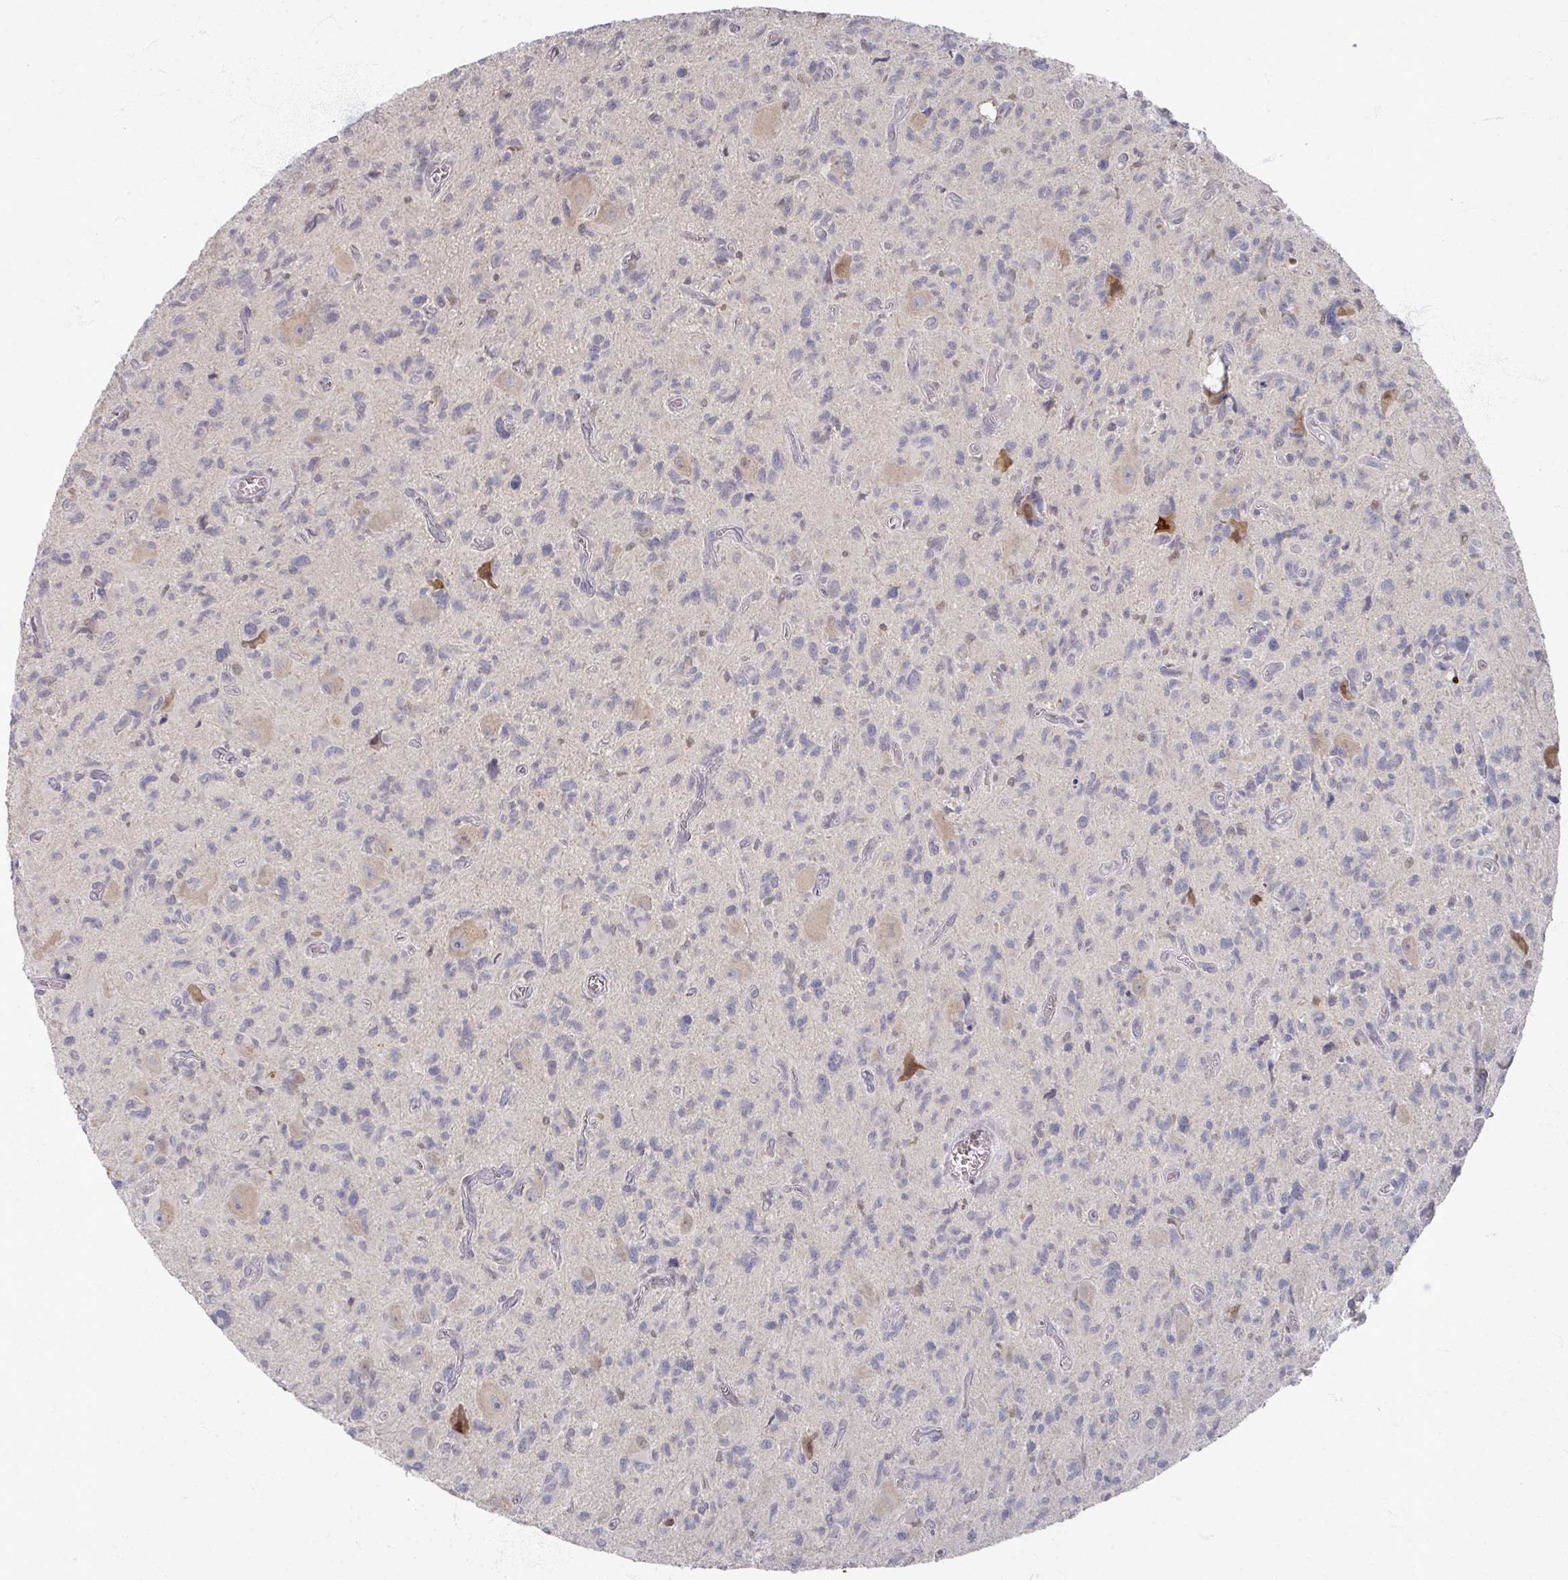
{"staining": {"intensity": "negative", "quantity": "none", "location": "none"}, "tissue": "glioma", "cell_type": "Tumor cells", "image_type": "cancer", "snomed": [{"axis": "morphology", "description": "Glioma, malignant, High grade"}, {"axis": "topography", "description": "Brain"}], "caption": "Glioma was stained to show a protein in brown. There is no significant staining in tumor cells.", "gene": "TTYH3", "patient": {"sex": "male", "age": 76}}